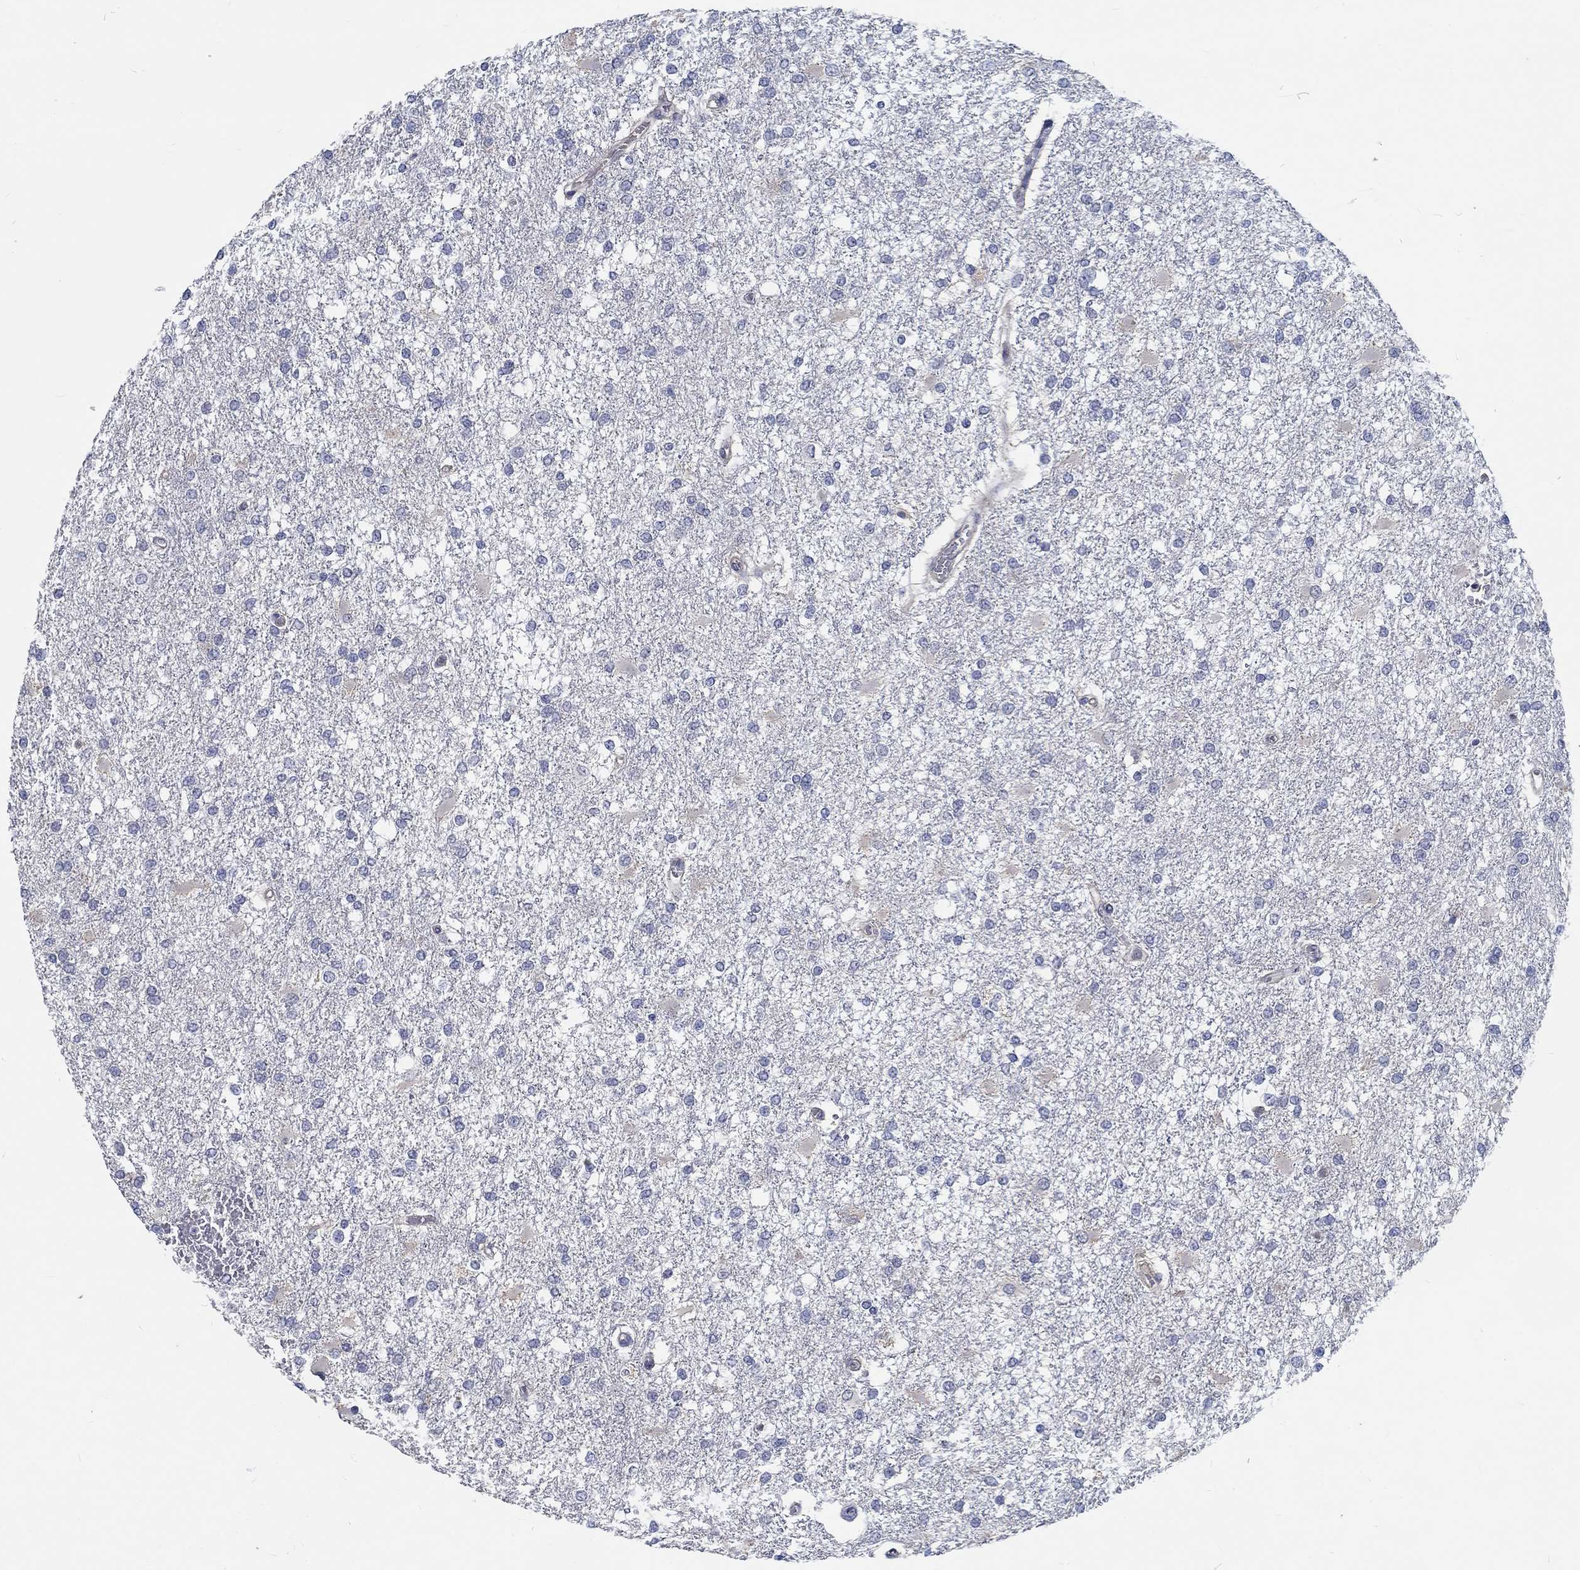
{"staining": {"intensity": "negative", "quantity": "none", "location": "none"}, "tissue": "glioma", "cell_type": "Tumor cells", "image_type": "cancer", "snomed": [{"axis": "morphology", "description": "Glioma, malignant, High grade"}, {"axis": "topography", "description": "Cerebral cortex"}], "caption": "There is no significant expression in tumor cells of malignant high-grade glioma.", "gene": "MYBPC1", "patient": {"sex": "male", "age": 79}}